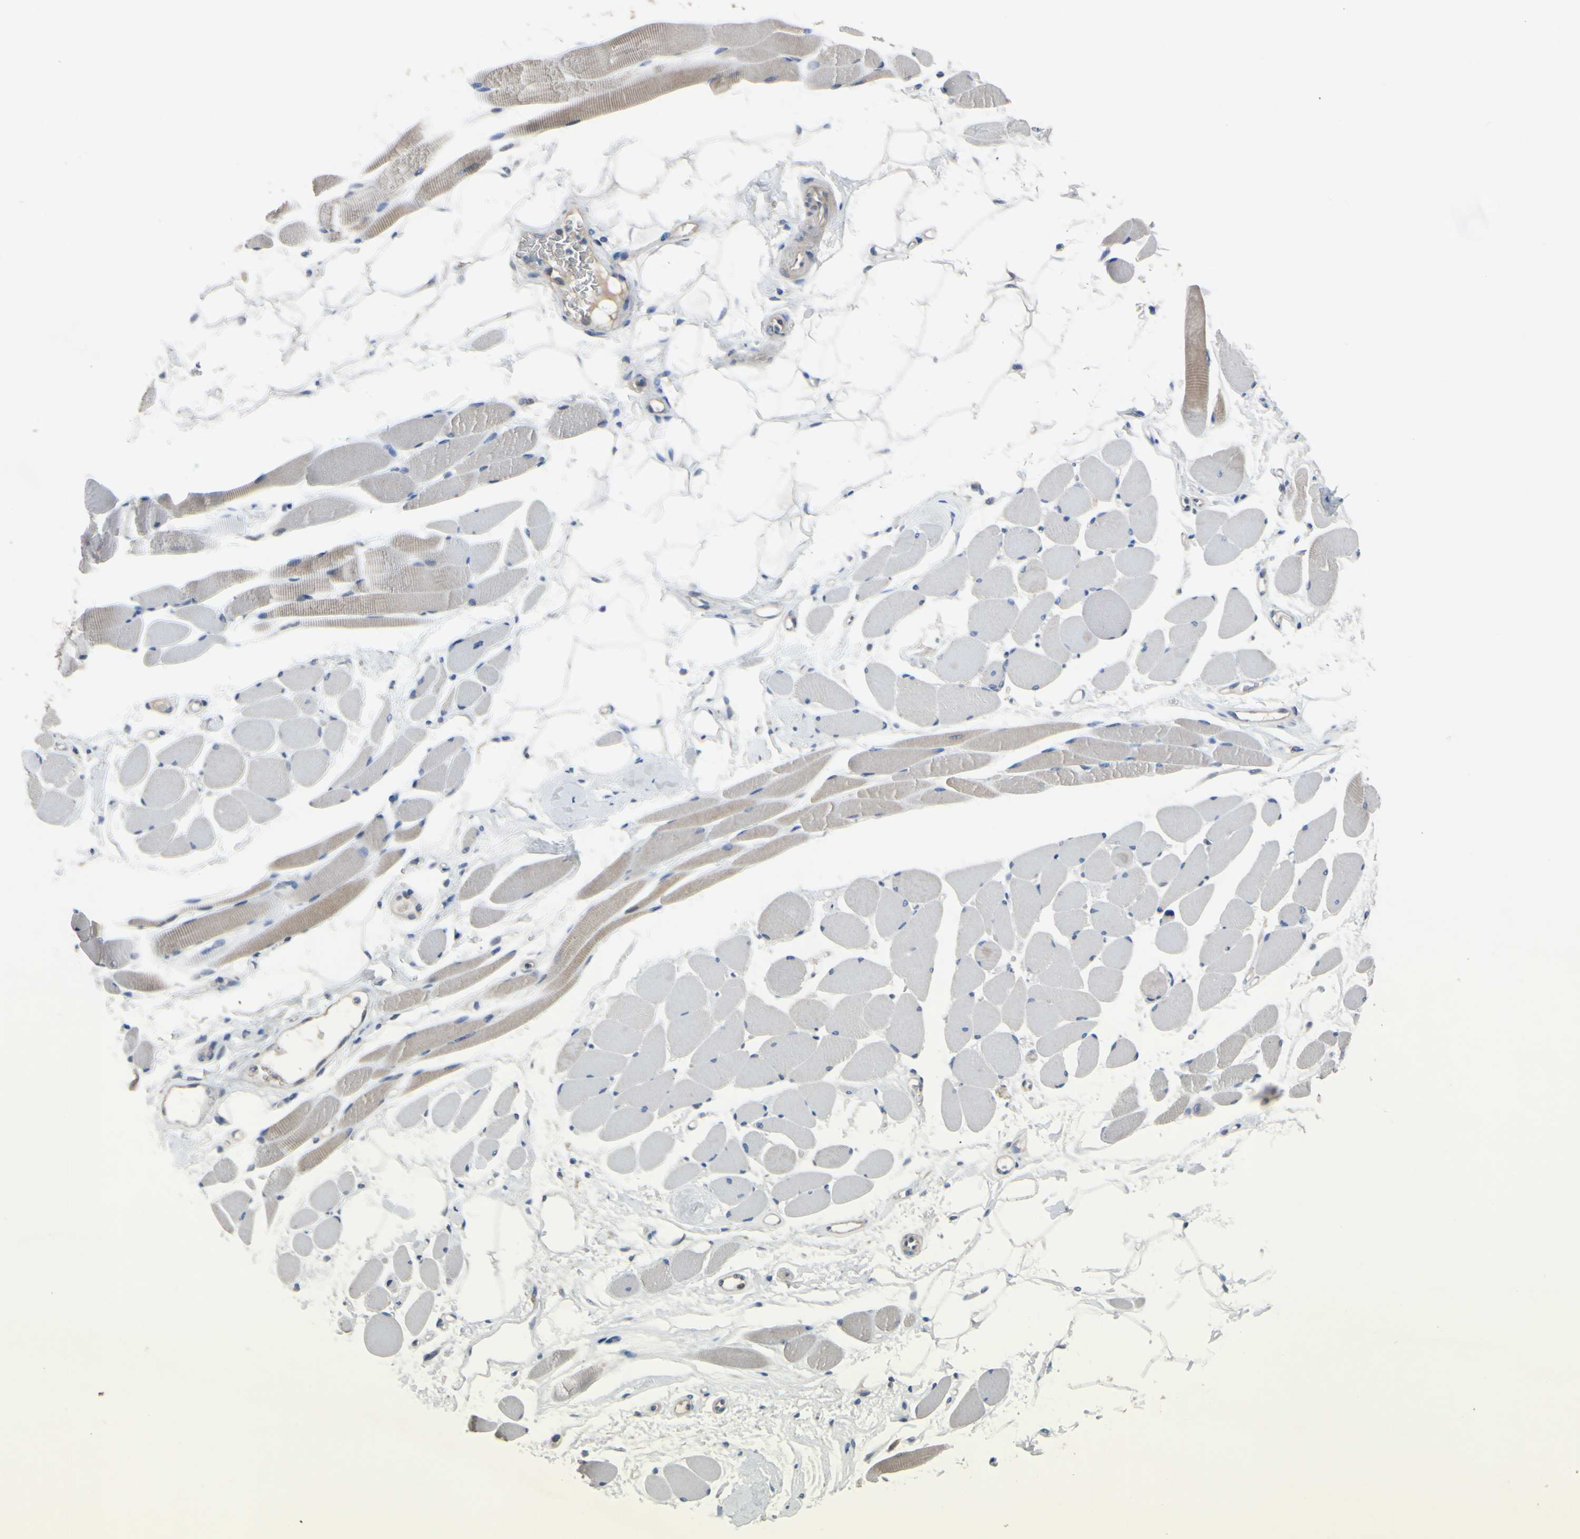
{"staining": {"intensity": "weak", "quantity": ">75%", "location": "cytoplasmic/membranous"}, "tissue": "skeletal muscle", "cell_type": "Myocytes", "image_type": "normal", "snomed": [{"axis": "morphology", "description": "Normal tissue, NOS"}, {"axis": "topography", "description": "Skeletal muscle"}, {"axis": "topography", "description": "Peripheral nerve tissue"}], "caption": "A brown stain shows weak cytoplasmic/membranous expression of a protein in myocytes of unremarkable skeletal muscle.", "gene": "LHX9", "patient": {"sex": "female", "age": 84}}